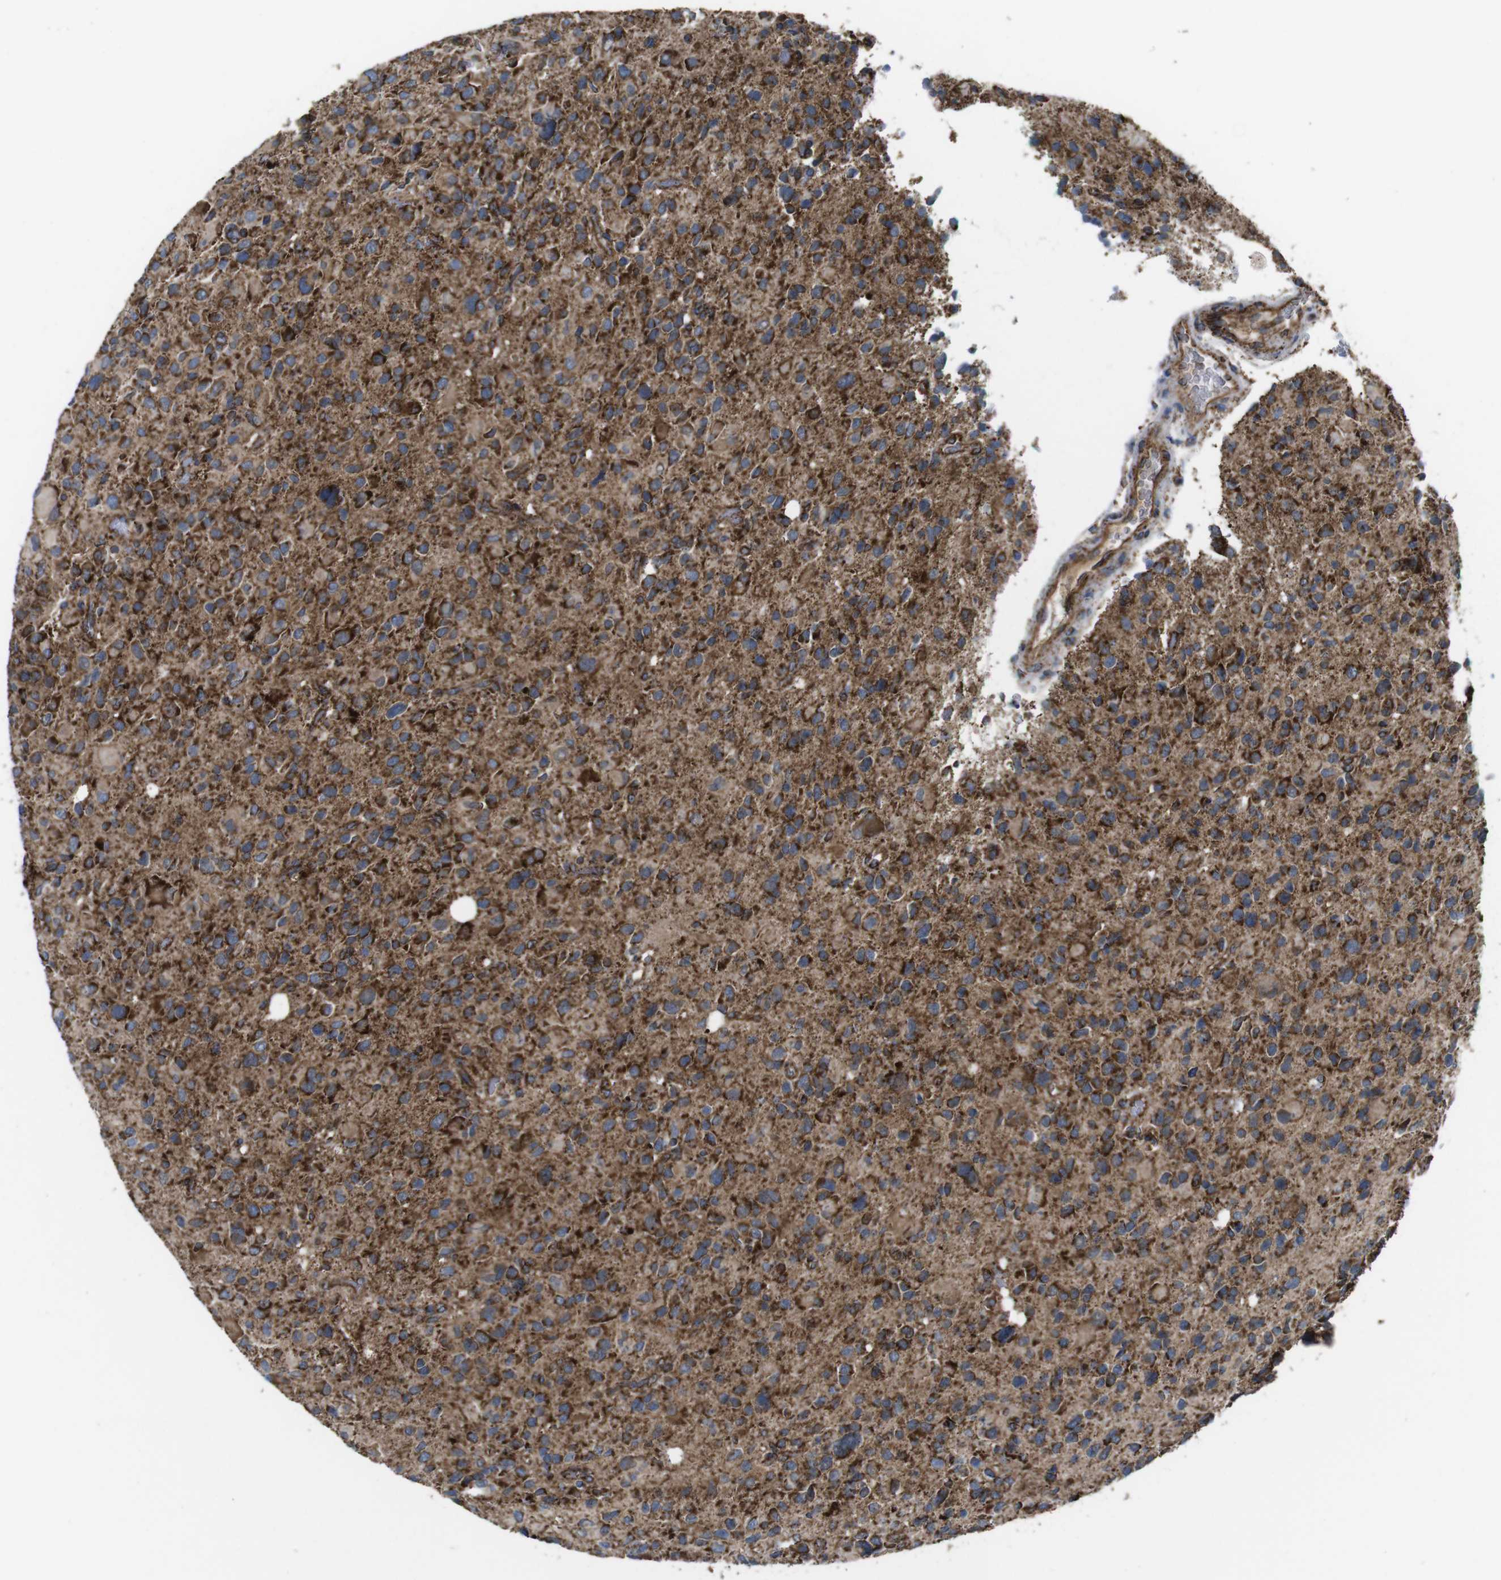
{"staining": {"intensity": "strong", "quantity": "25%-75%", "location": "cytoplasmic/membranous"}, "tissue": "glioma", "cell_type": "Tumor cells", "image_type": "cancer", "snomed": [{"axis": "morphology", "description": "Glioma, malignant, High grade"}, {"axis": "topography", "description": "Brain"}], "caption": "A micrograph of glioma stained for a protein exhibits strong cytoplasmic/membranous brown staining in tumor cells.", "gene": "HK1", "patient": {"sex": "male", "age": 48}}